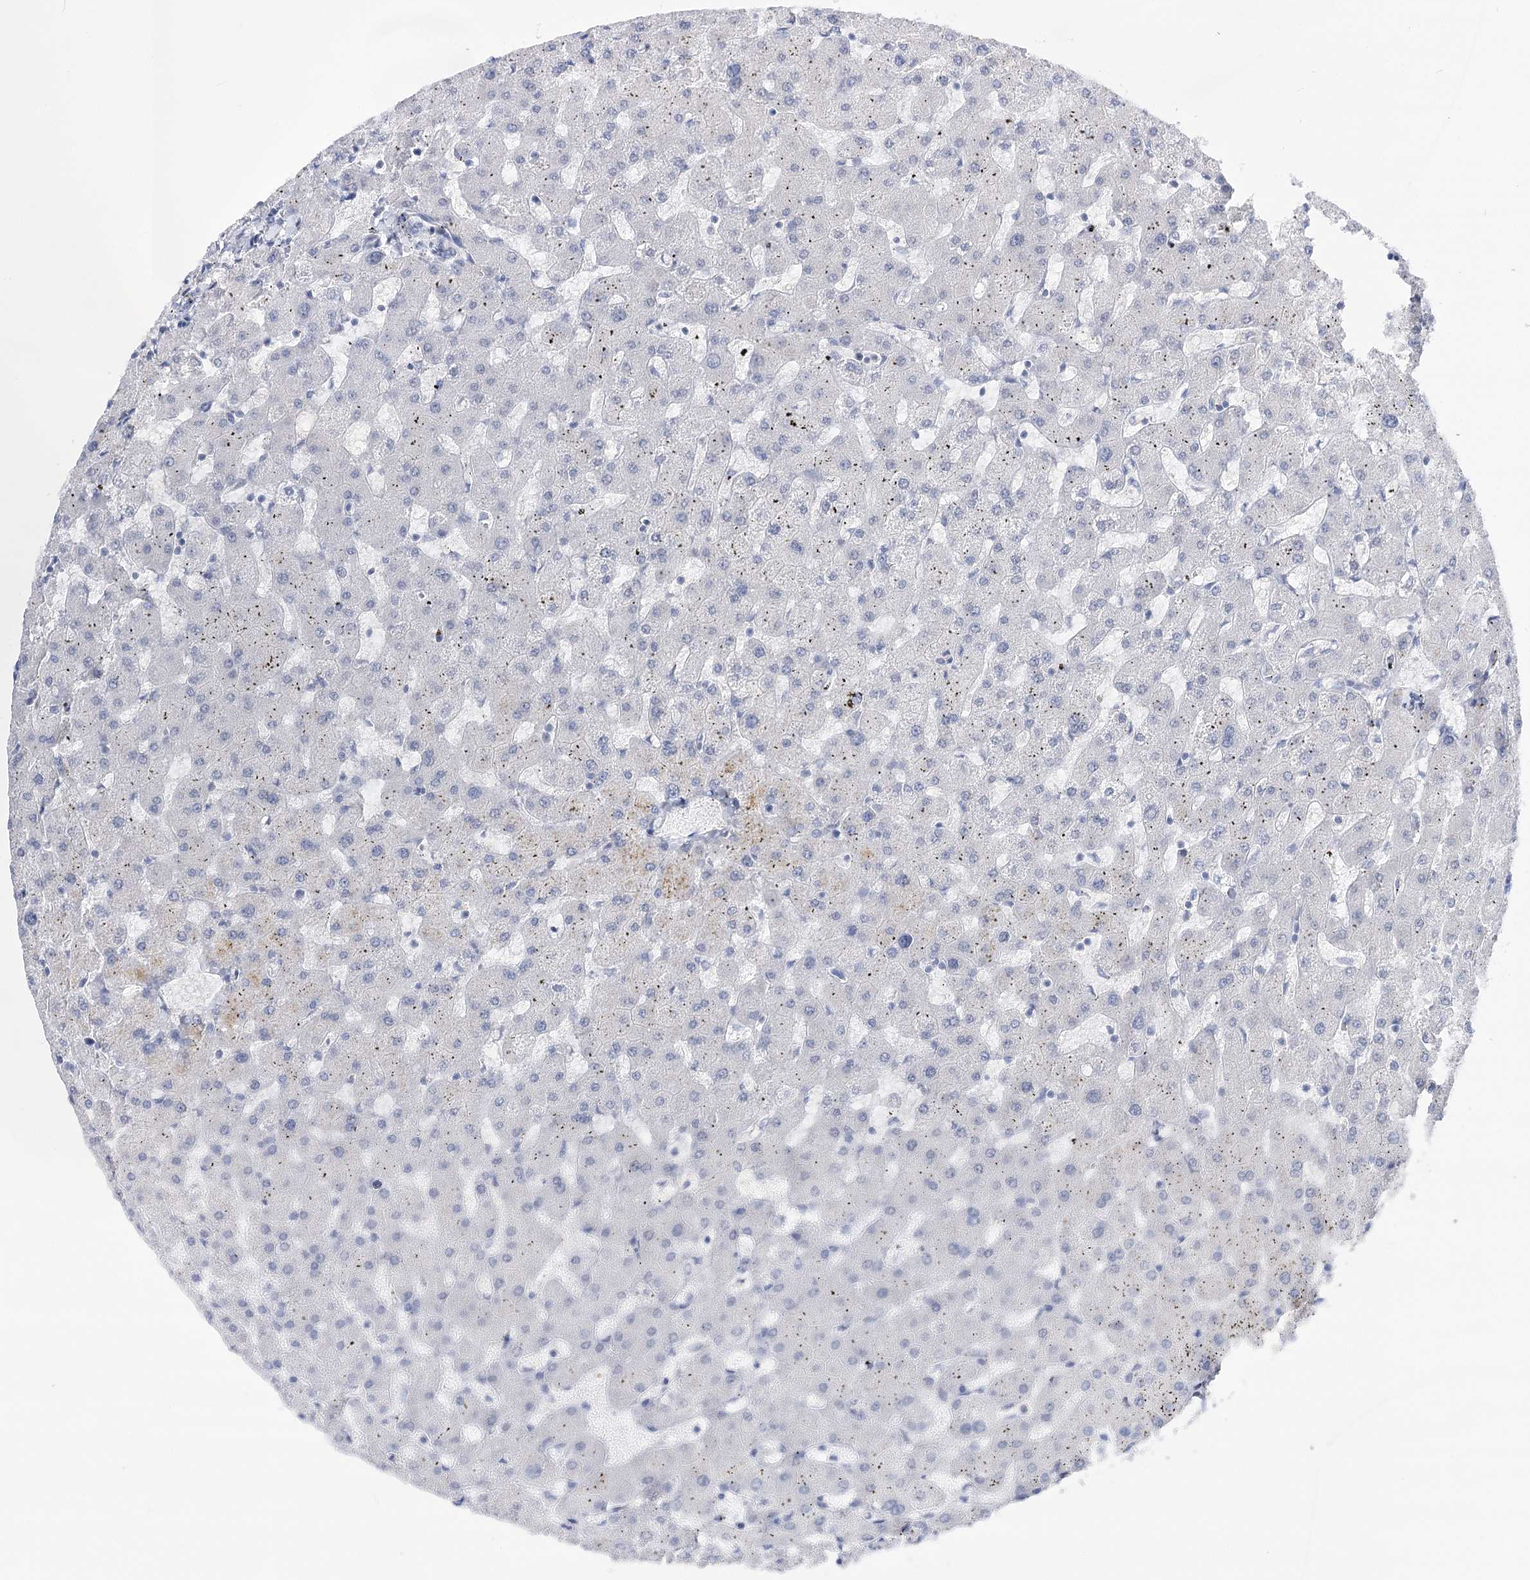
{"staining": {"intensity": "negative", "quantity": "none", "location": "none"}, "tissue": "liver", "cell_type": "Cholangiocytes", "image_type": "normal", "snomed": [{"axis": "morphology", "description": "Normal tissue, NOS"}, {"axis": "topography", "description": "Liver"}], "caption": "This is an immunohistochemistry (IHC) photomicrograph of normal liver. There is no expression in cholangiocytes.", "gene": "ATP10B", "patient": {"sex": "female", "age": 63}}